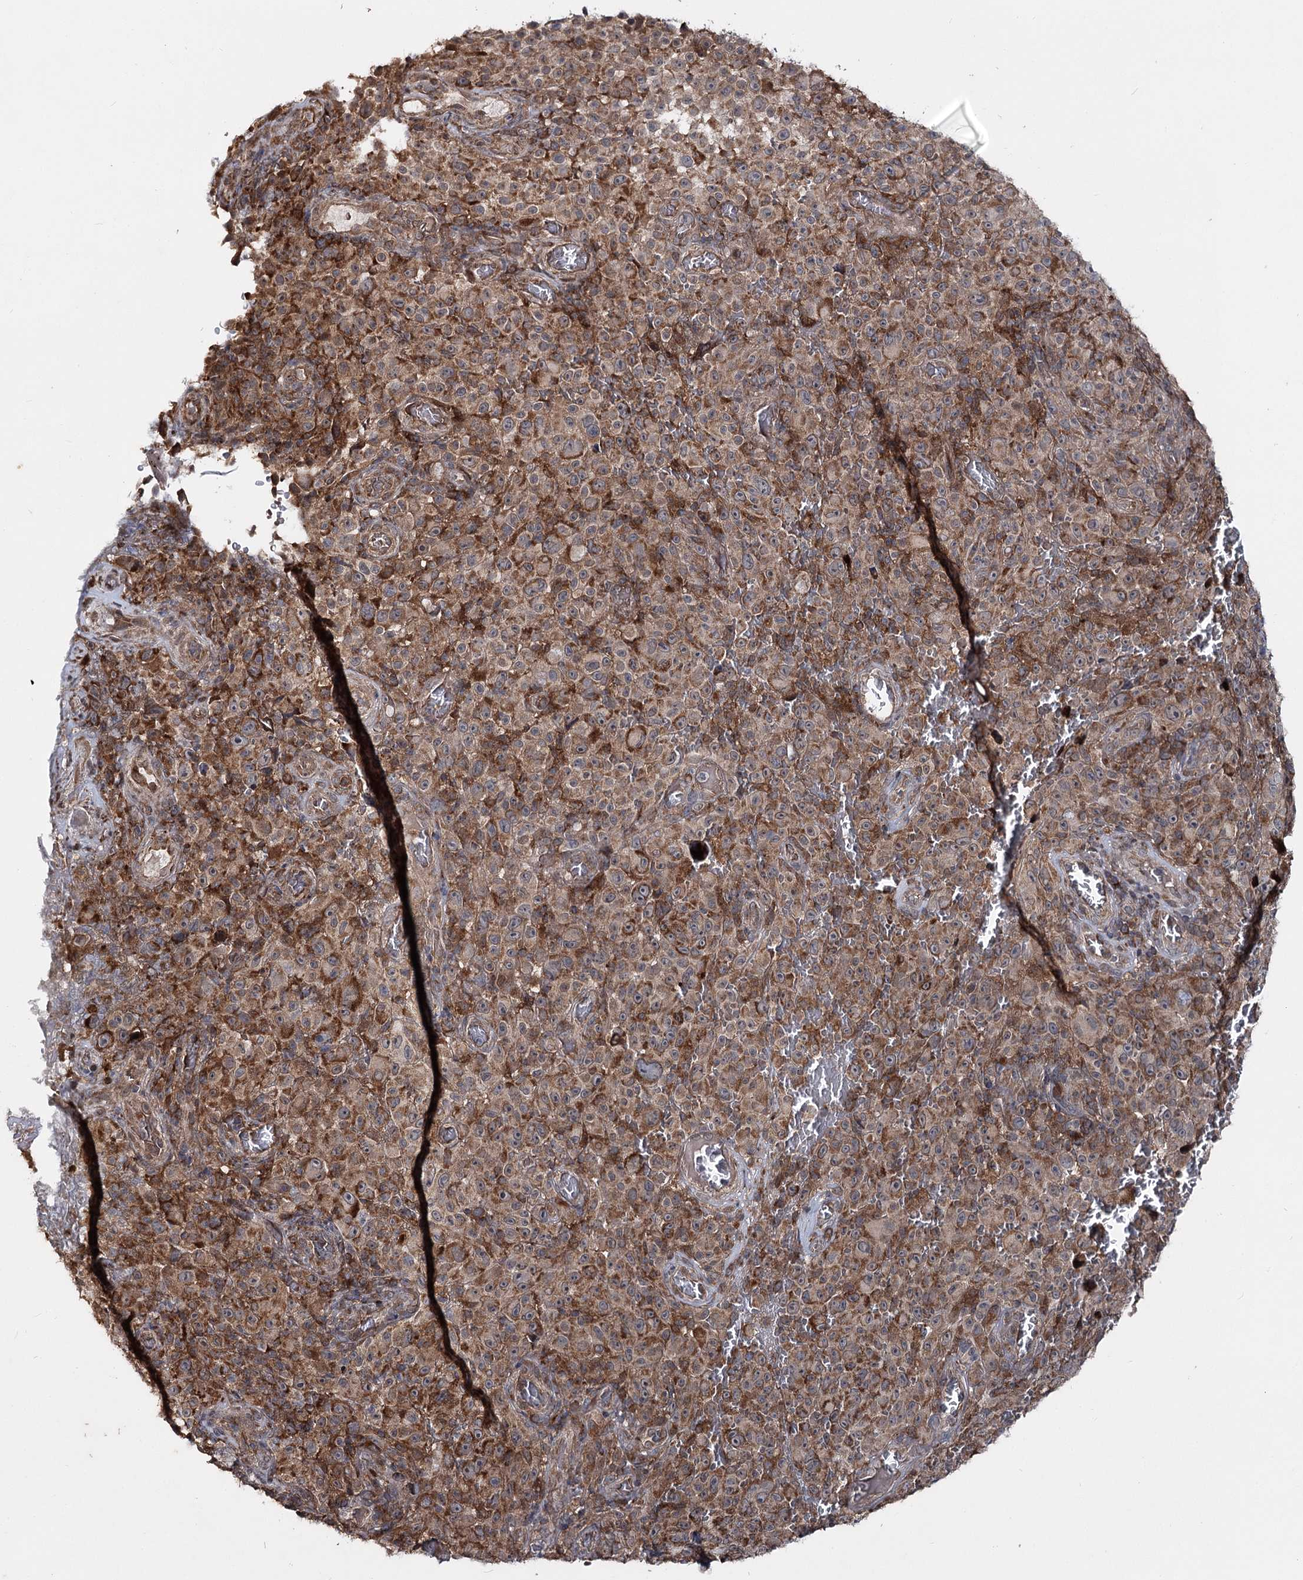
{"staining": {"intensity": "moderate", "quantity": ">75%", "location": "cytoplasmic/membranous"}, "tissue": "melanoma", "cell_type": "Tumor cells", "image_type": "cancer", "snomed": [{"axis": "morphology", "description": "Malignant melanoma, NOS"}, {"axis": "topography", "description": "Skin"}], "caption": "A brown stain highlights moderate cytoplasmic/membranous expression of a protein in melanoma tumor cells.", "gene": "MINDY3", "patient": {"sex": "female", "age": 82}}